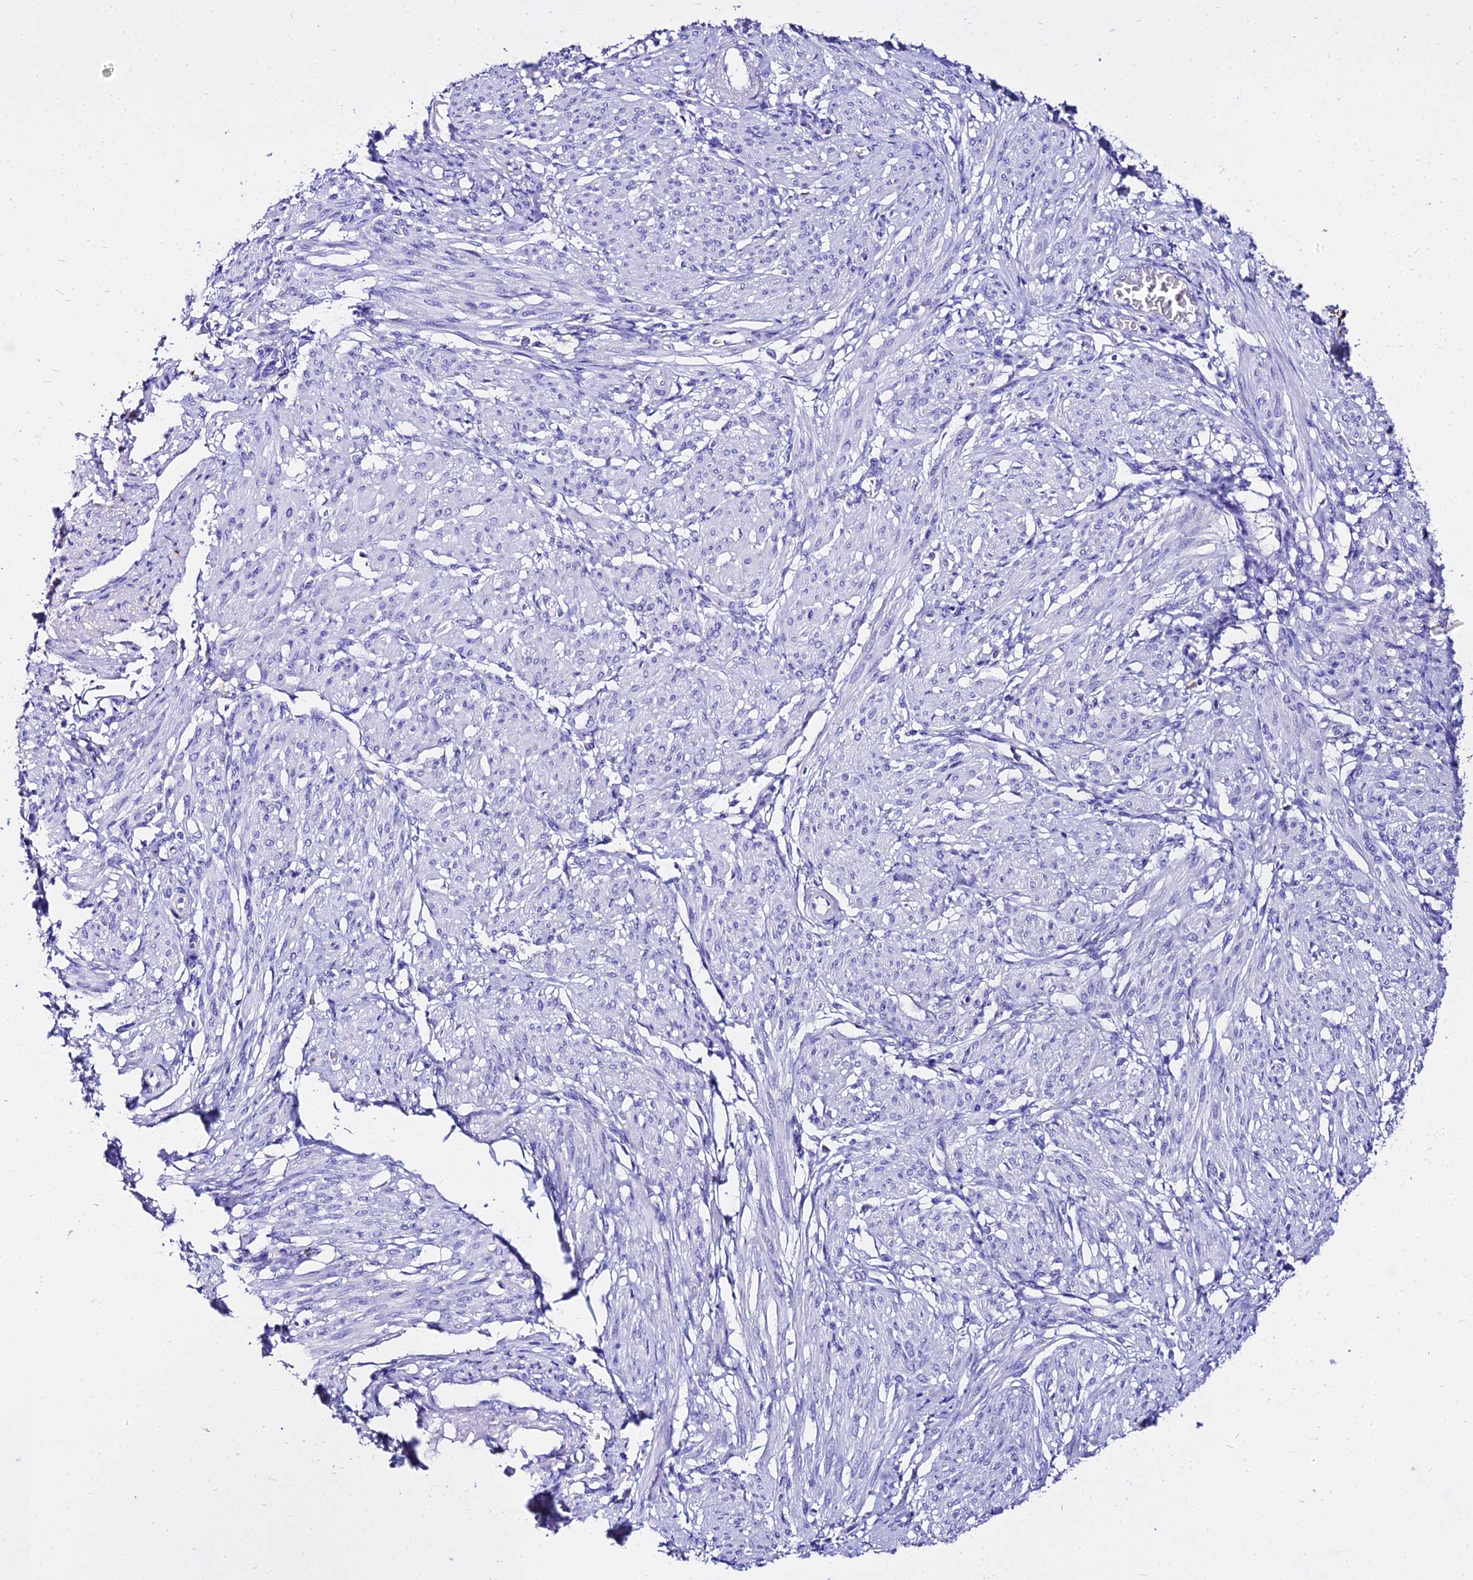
{"staining": {"intensity": "negative", "quantity": "none", "location": "none"}, "tissue": "smooth muscle", "cell_type": "Smooth muscle cells", "image_type": "normal", "snomed": [{"axis": "morphology", "description": "Normal tissue, NOS"}, {"axis": "topography", "description": "Smooth muscle"}], "caption": "Photomicrograph shows no significant protein staining in smooth muscle cells of normal smooth muscle. Brightfield microscopy of IHC stained with DAB (brown) and hematoxylin (blue), captured at high magnification.", "gene": "TUBA1A", "patient": {"sex": "female", "age": 39}}